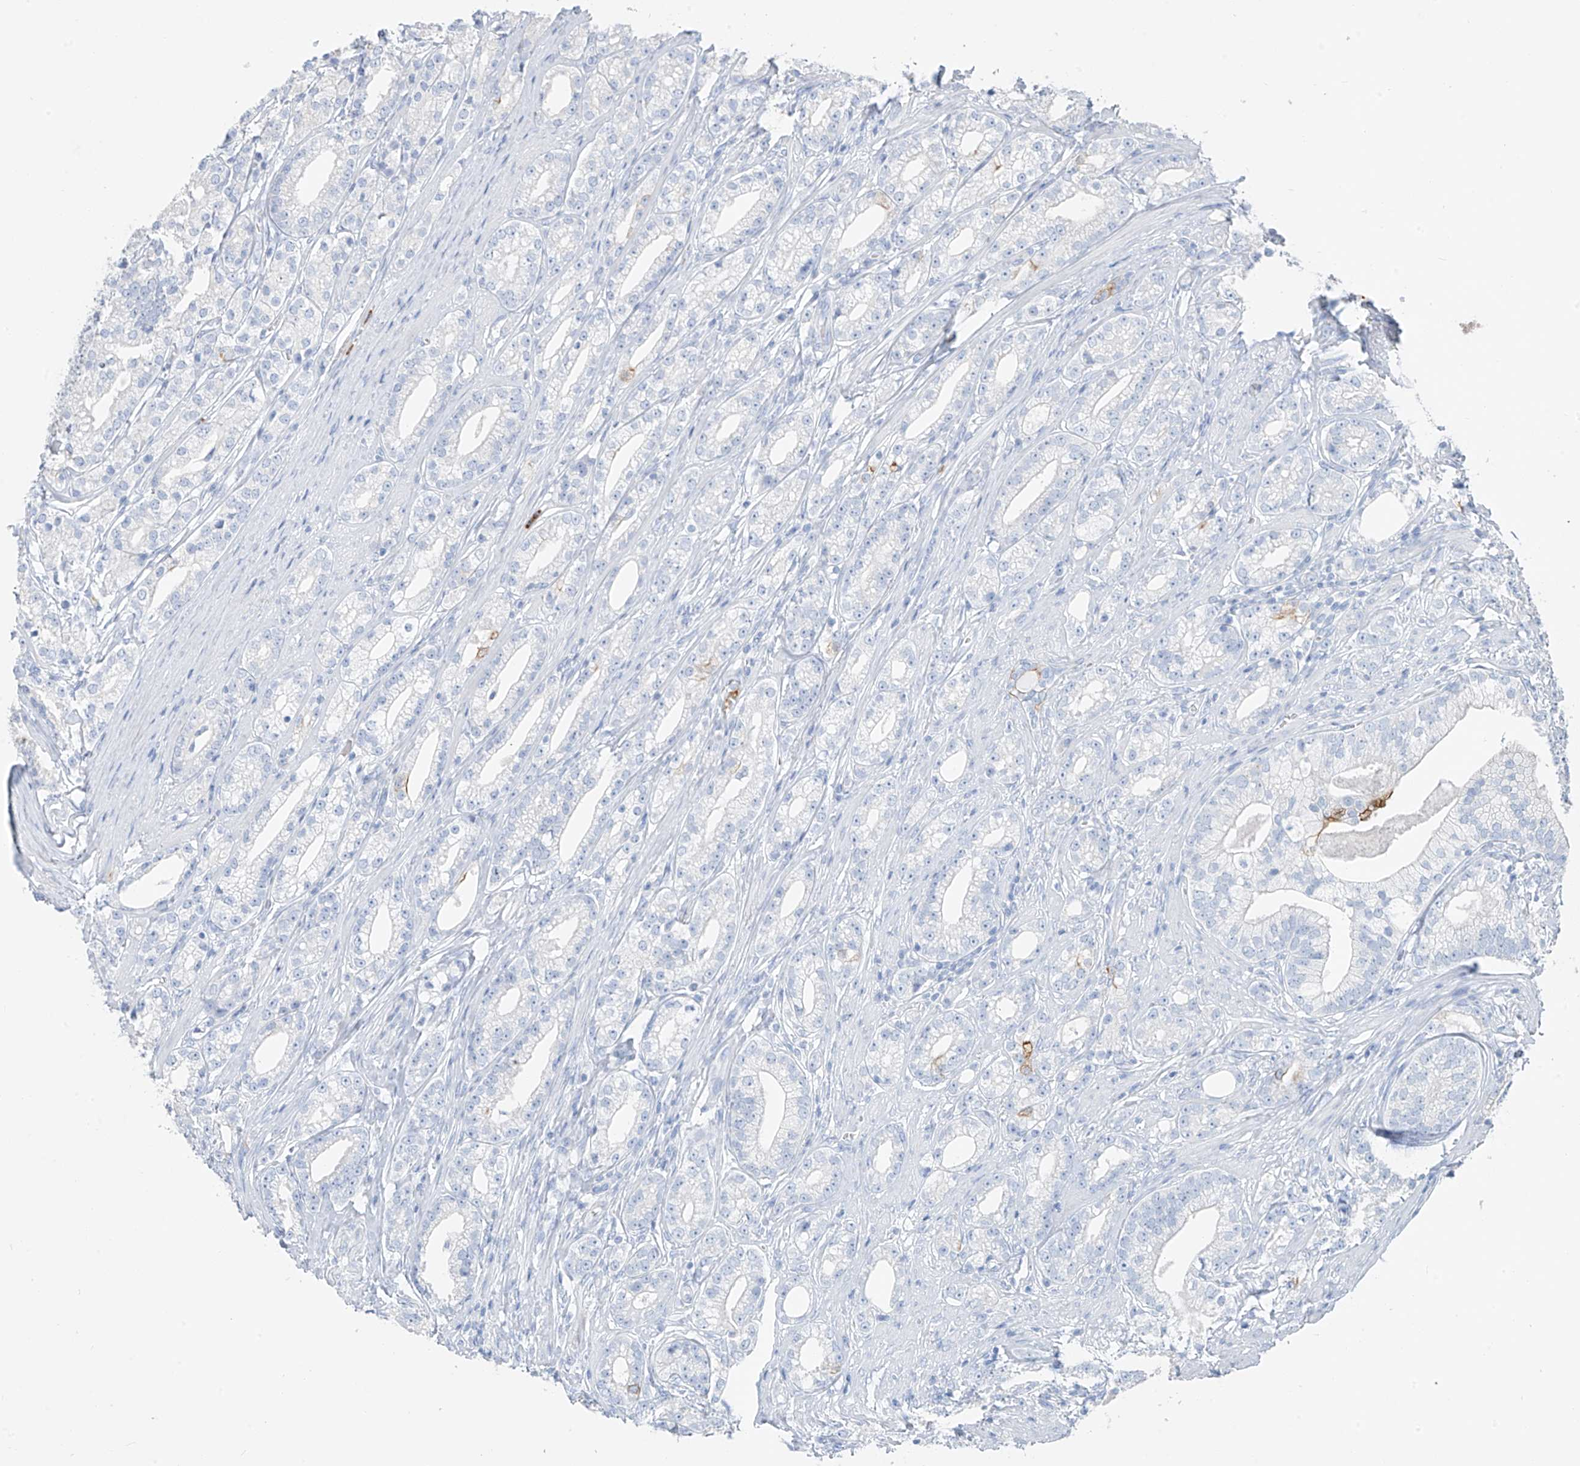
{"staining": {"intensity": "negative", "quantity": "none", "location": "none"}, "tissue": "prostate cancer", "cell_type": "Tumor cells", "image_type": "cancer", "snomed": [{"axis": "morphology", "description": "Adenocarcinoma, High grade"}, {"axis": "topography", "description": "Prostate"}], "caption": "IHC micrograph of prostate cancer (high-grade adenocarcinoma) stained for a protein (brown), which reveals no positivity in tumor cells.", "gene": "PAFAH1B3", "patient": {"sex": "male", "age": 69}}